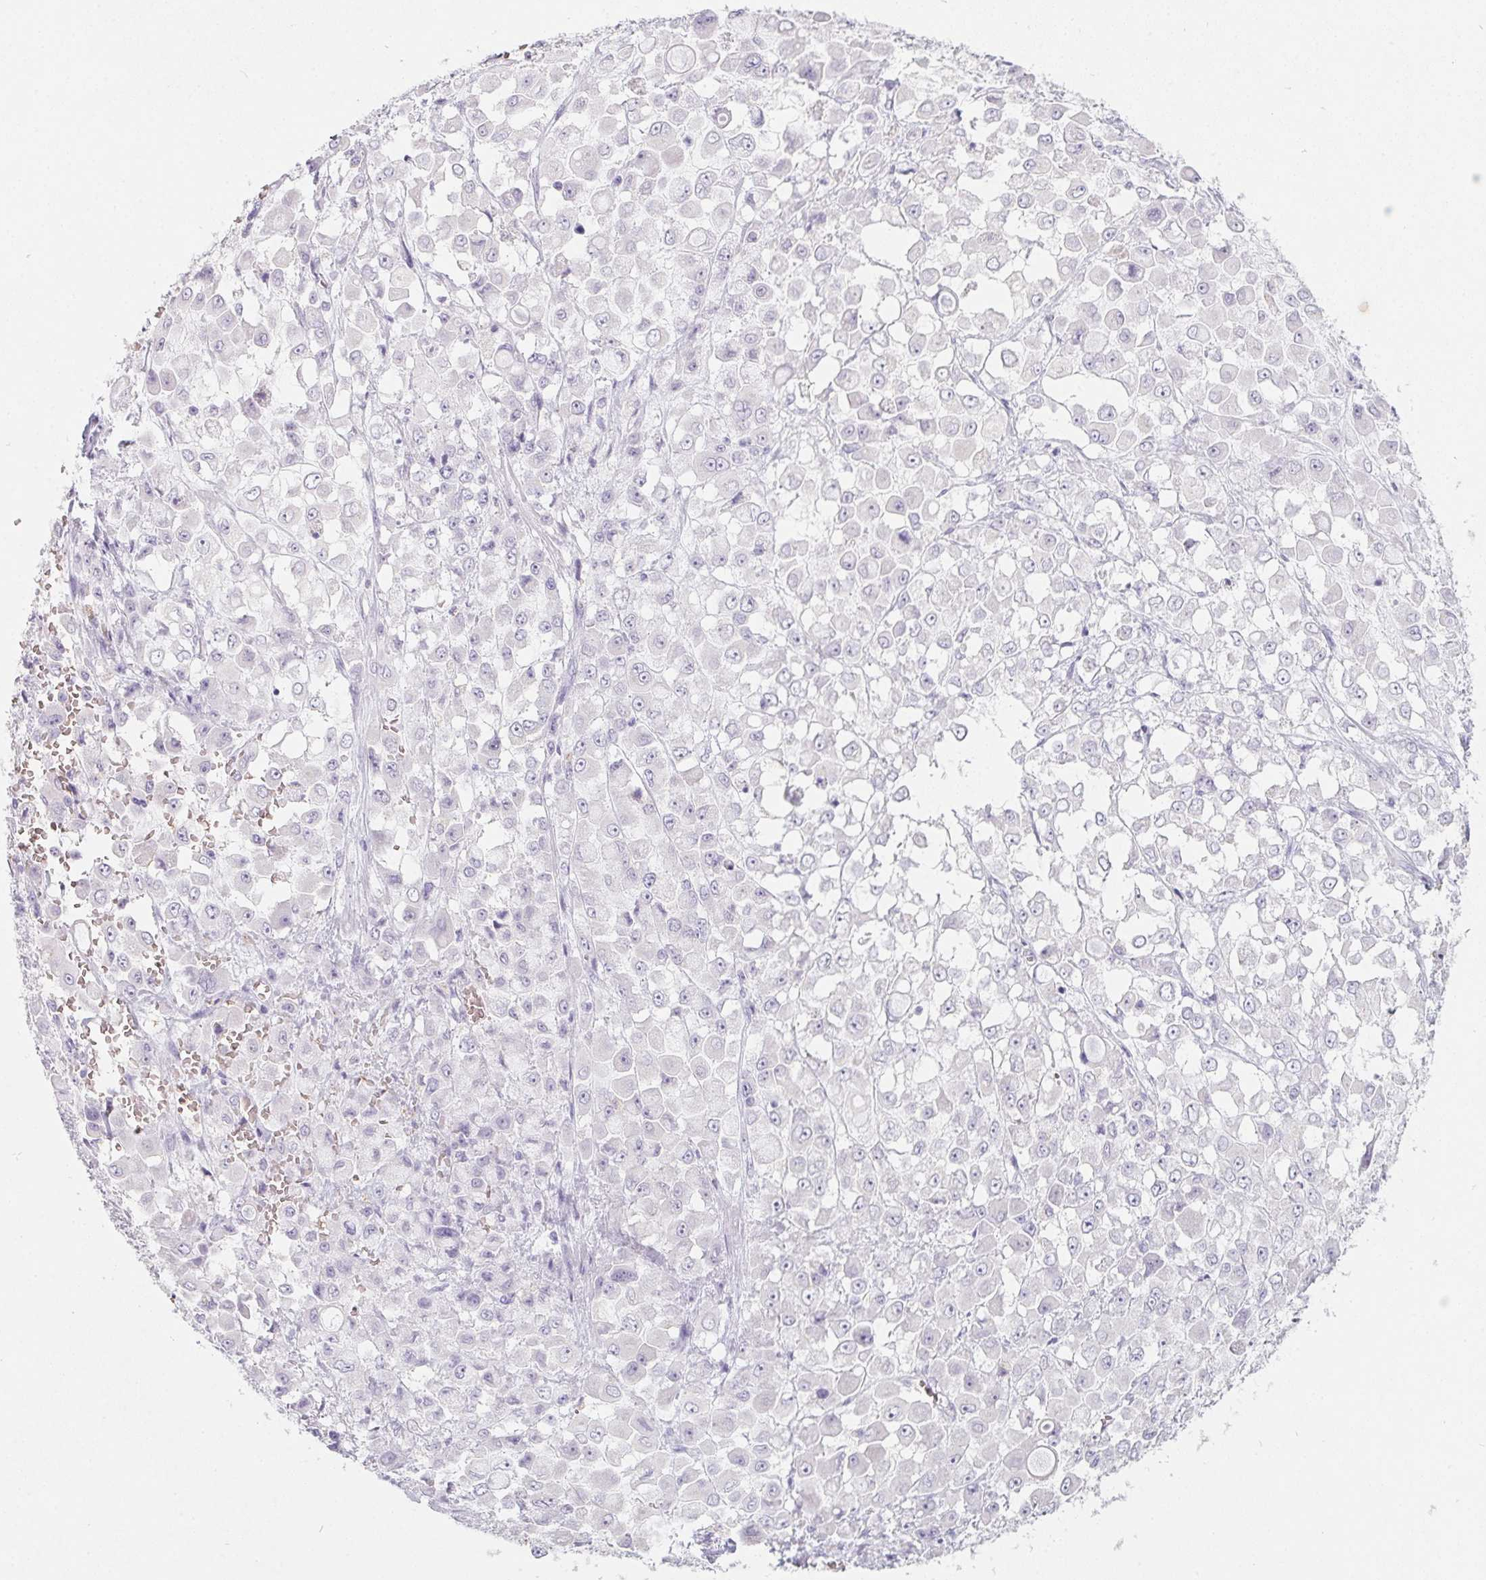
{"staining": {"intensity": "negative", "quantity": "none", "location": "none"}, "tissue": "stomach cancer", "cell_type": "Tumor cells", "image_type": "cancer", "snomed": [{"axis": "morphology", "description": "Adenocarcinoma, NOS"}, {"axis": "topography", "description": "Stomach"}], "caption": "High power microscopy histopathology image of an IHC photomicrograph of stomach cancer (adenocarcinoma), revealing no significant positivity in tumor cells.", "gene": "DCD", "patient": {"sex": "female", "age": 76}}